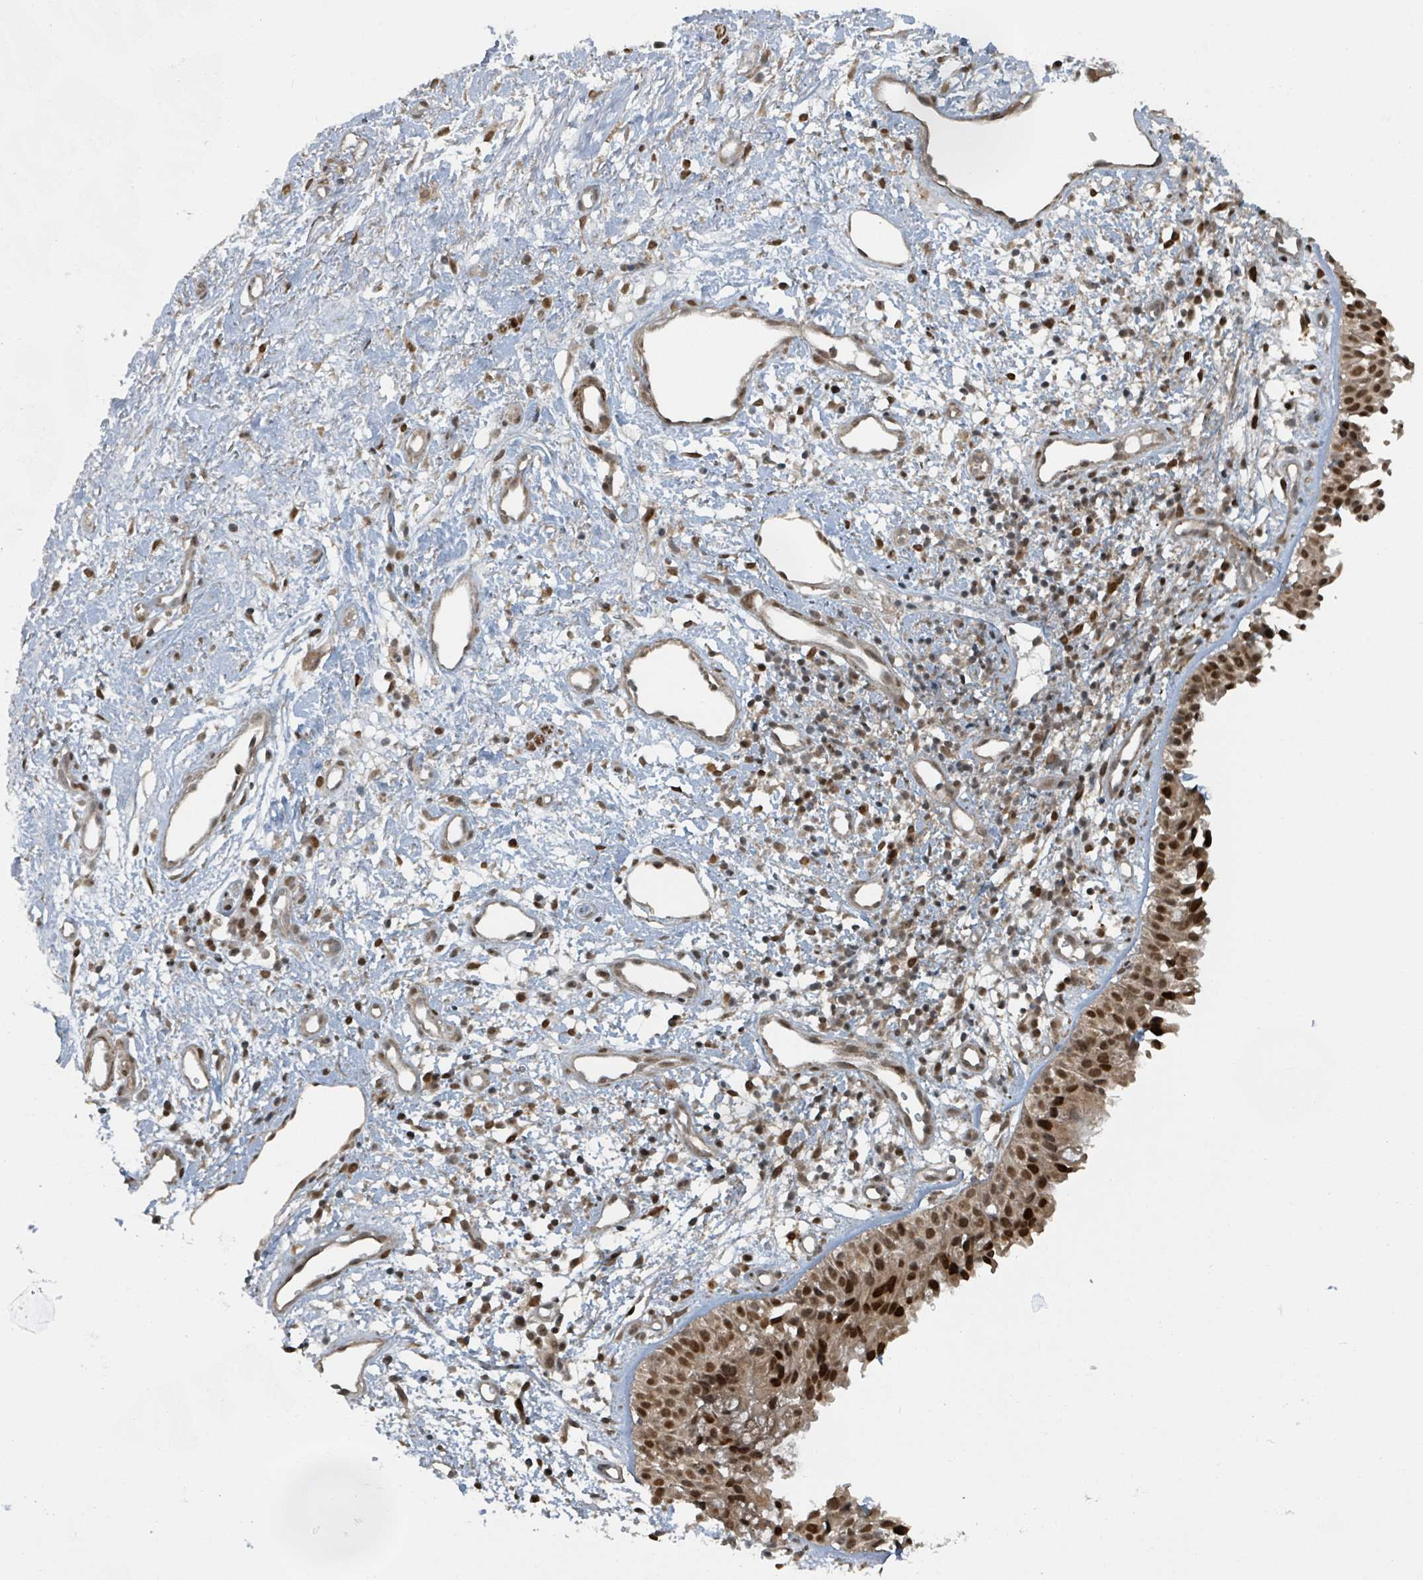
{"staining": {"intensity": "strong", "quantity": ">75%", "location": "nuclear"}, "tissue": "nasopharynx", "cell_type": "Respiratory epithelial cells", "image_type": "normal", "snomed": [{"axis": "morphology", "description": "Normal tissue, NOS"}, {"axis": "topography", "description": "Cartilage tissue"}, {"axis": "topography", "description": "Nasopharynx"}, {"axis": "topography", "description": "Thyroid gland"}], "caption": "Immunohistochemical staining of normal nasopharynx reveals strong nuclear protein staining in about >75% of respiratory epithelial cells.", "gene": "PHIP", "patient": {"sex": "male", "age": 63}}